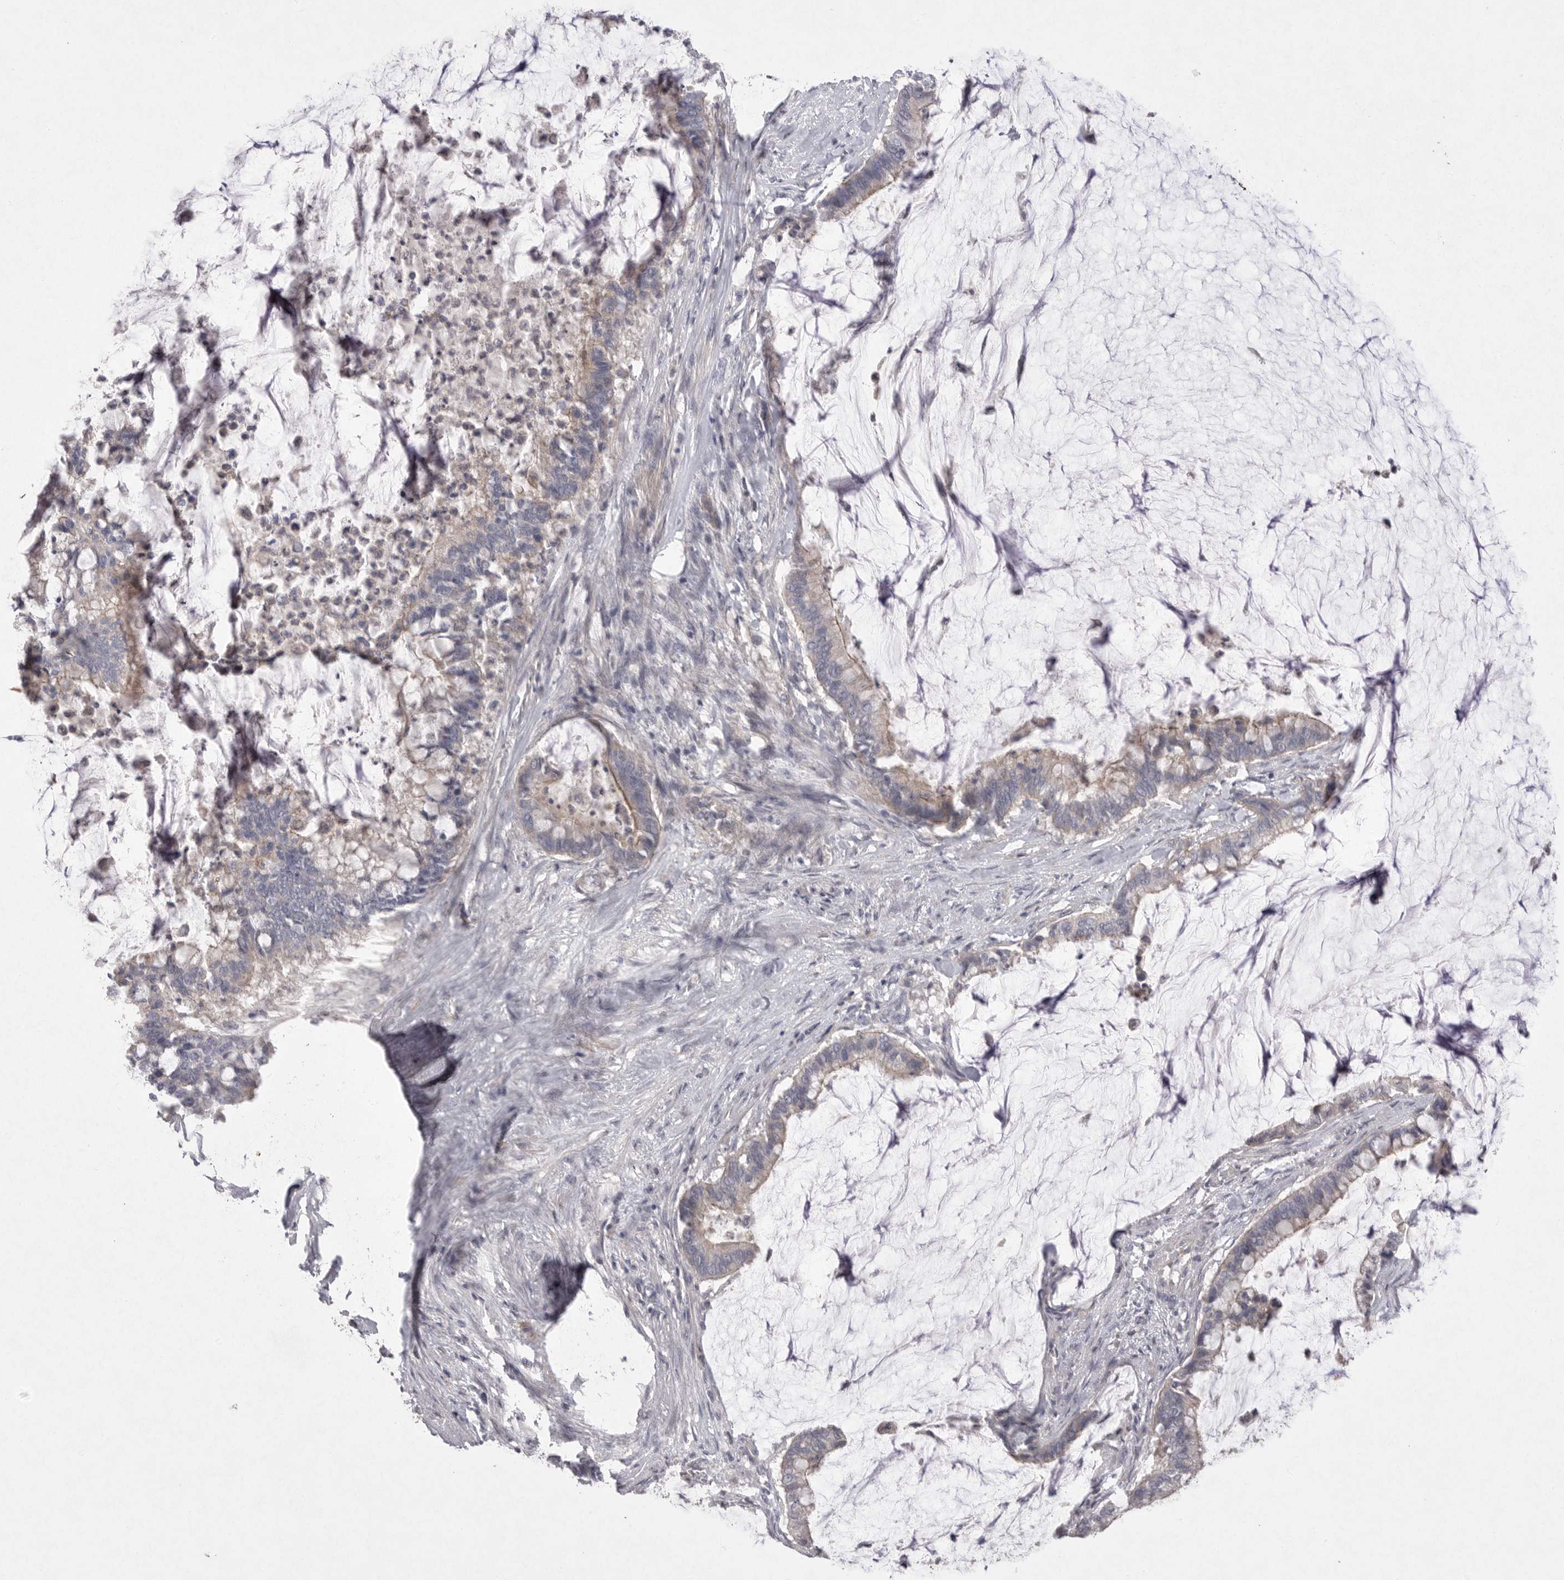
{"staining": {"intensity": "weak", "quantity": "<25%", "location": "cytoplasmic/membranous"}, "tissue": "pancreatic cancer", "cell_type": "Tumor cells", "image_type": "cancer", "snomed": [{"axis": "morphology", "description": "Adenocarcinoma, NOS"}, {"axis": "topography", "description": "Pancreas"}], "caption": "High power microscopy micrograph of an immunohistochemistry photomicrograph of pancreatic cancer (adenocarcinoma), revealing no significant expression in tumor cells. (DAB IHC, high magnification).", "gene": "VANGL2", "patient": {"sex": "male", "age": 41}}